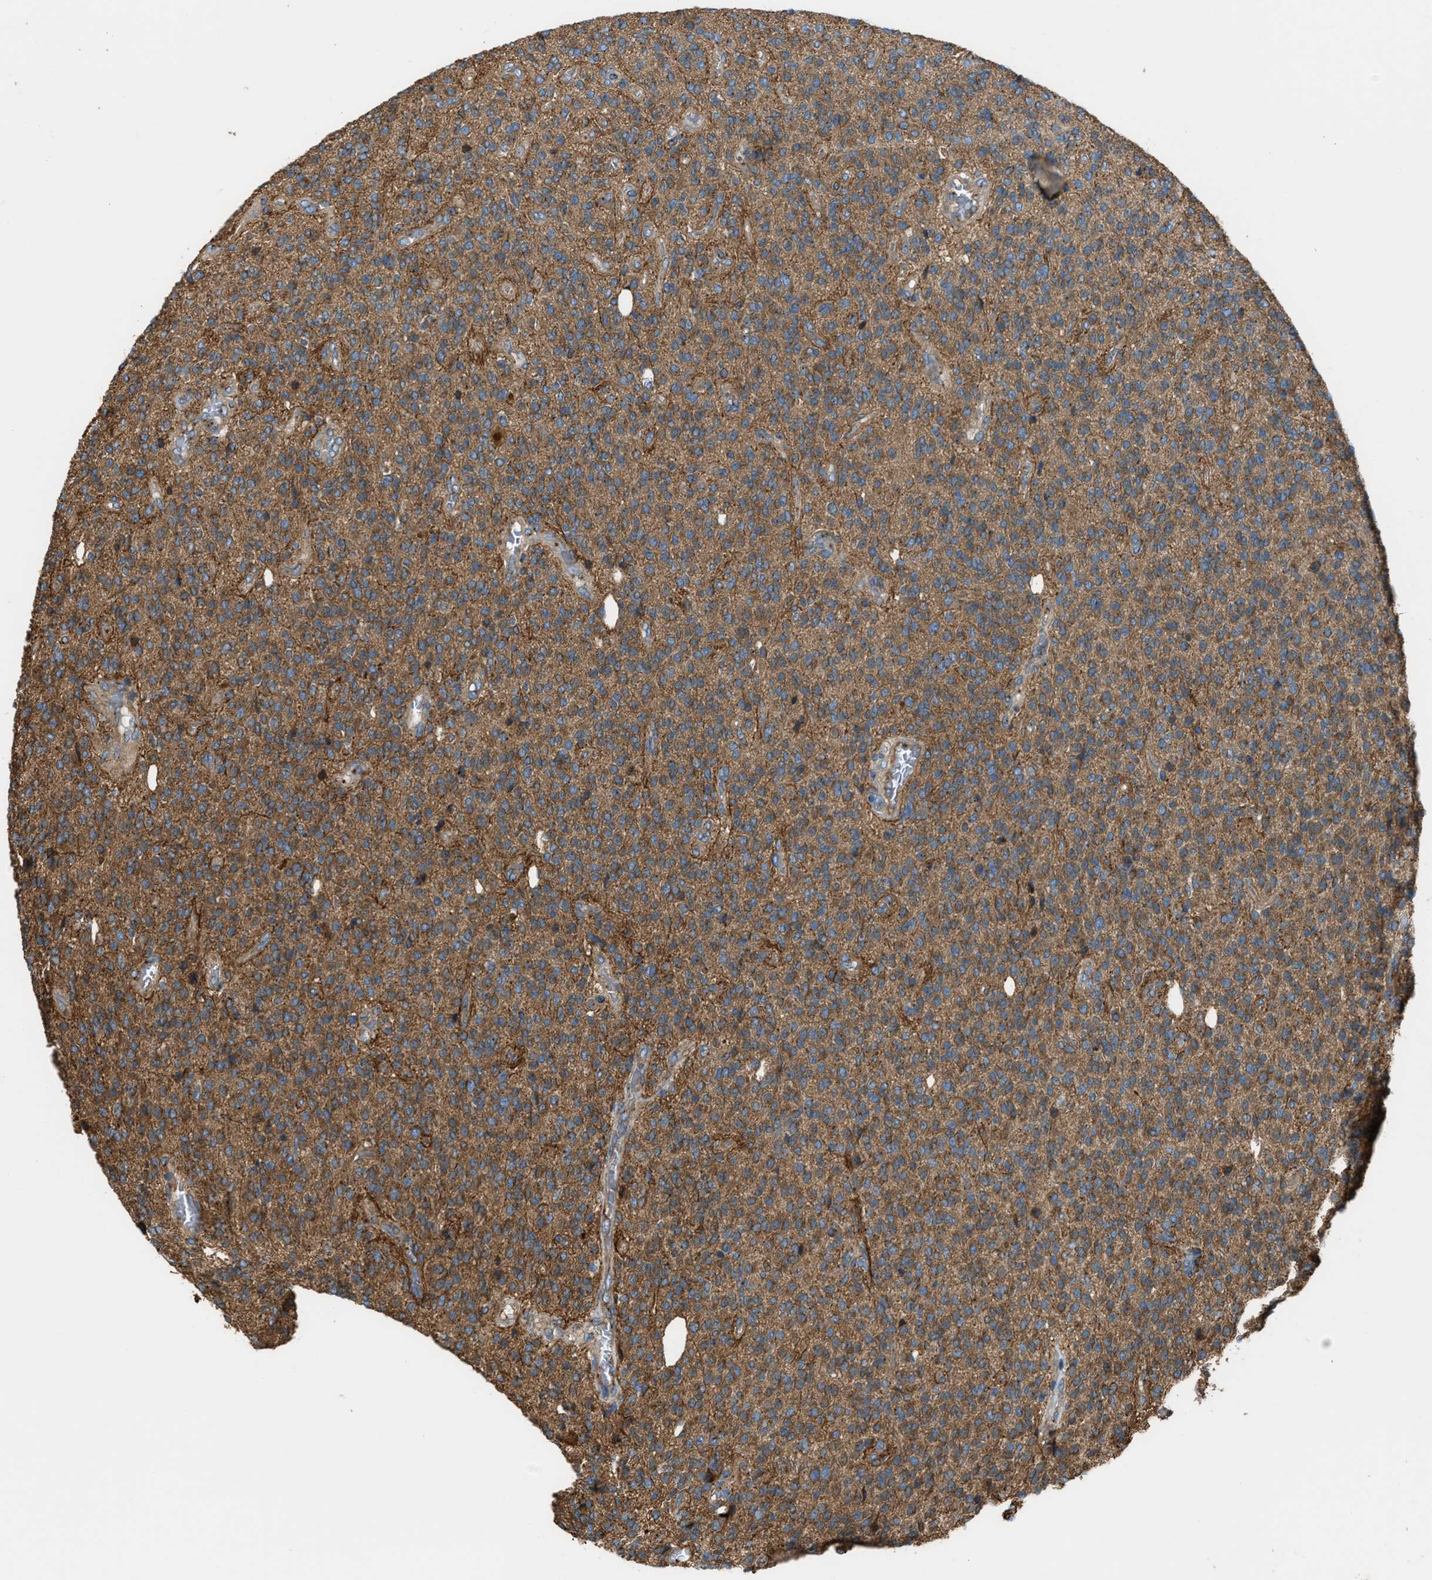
{"staining": {"intensity": "moderate", "quantity": ">75%", "location": "cytoplasmic/membranous"}, "tissue": "glioma", "cell_type": "Tumor cells", "image_type": "cancer", "snomed": [{"axis": "morphology", "description": "Glioma, malignant, High grade"}, {"axis": "topography", "description": "Brain"}], "caption": "Tumor cells demonstrate medium levels of moderate cytoplasmic/membranous positivity in approximately >75% of cells in glioma. The protein of interest is stained brown, and the nuclei are stained in blue (DAB IHC with brightfield microscopy, high magnification).", "gene": "TRPC1", "patient": {"sex": "male", "age": 34}}